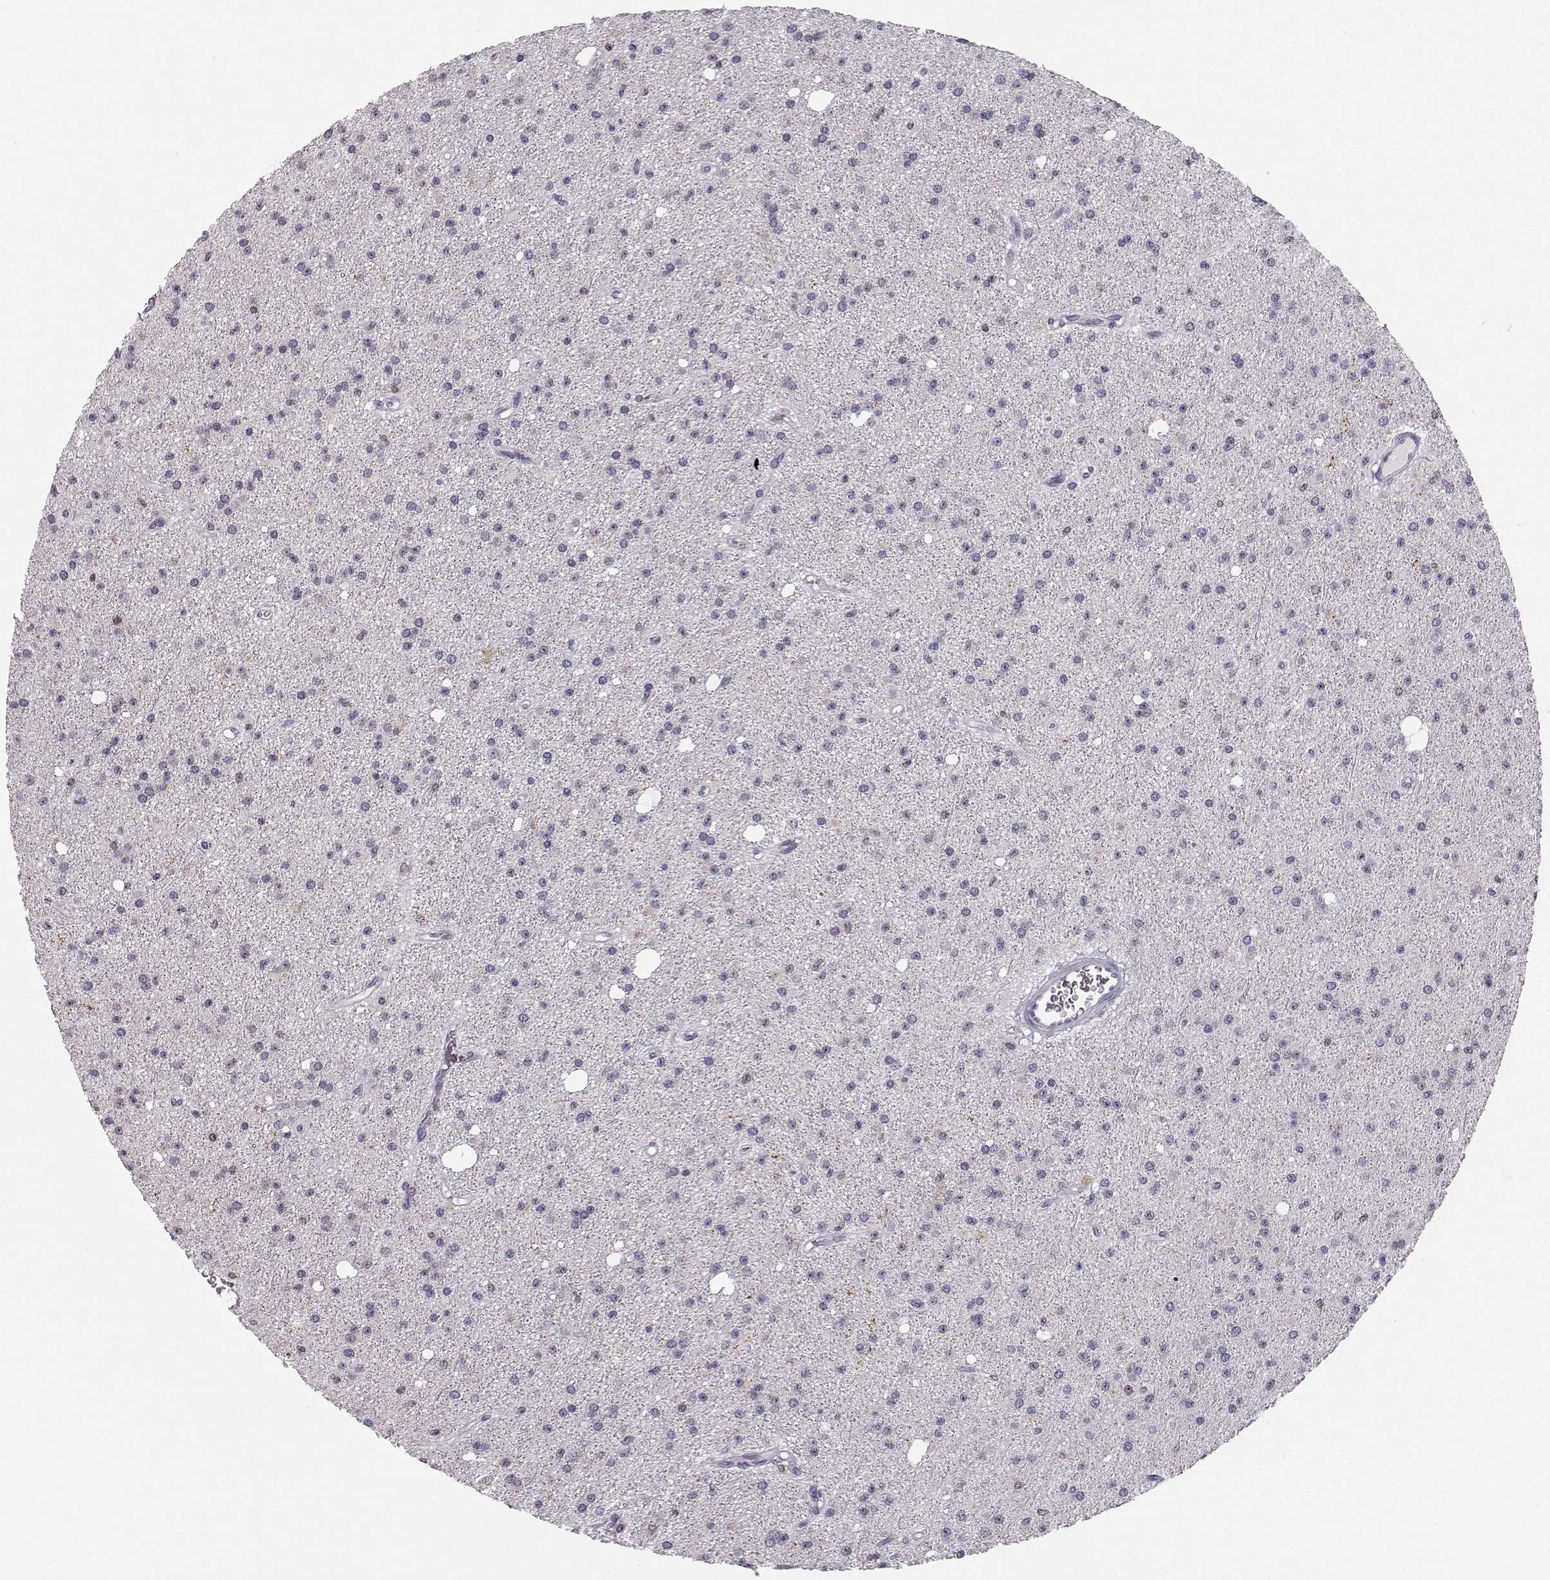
{"staining": {"intensity": "negative", "quantity": "none", "location": "none"}, "tissue": "glioma", "cell_type": "Tumor cells", "image_type": "cancer", "snomed": [{"axis": "morphology", "description": "Glioma, malignant, Low grade"}, {"axis": "topography", "description": "Brain"}], "caption": "Human low-grade glioma (malignant) stained for a protein using IHC shows no expression in tumor cells.", "gene": "HTR7", "patient": {"sex": "male", "age": 27}}